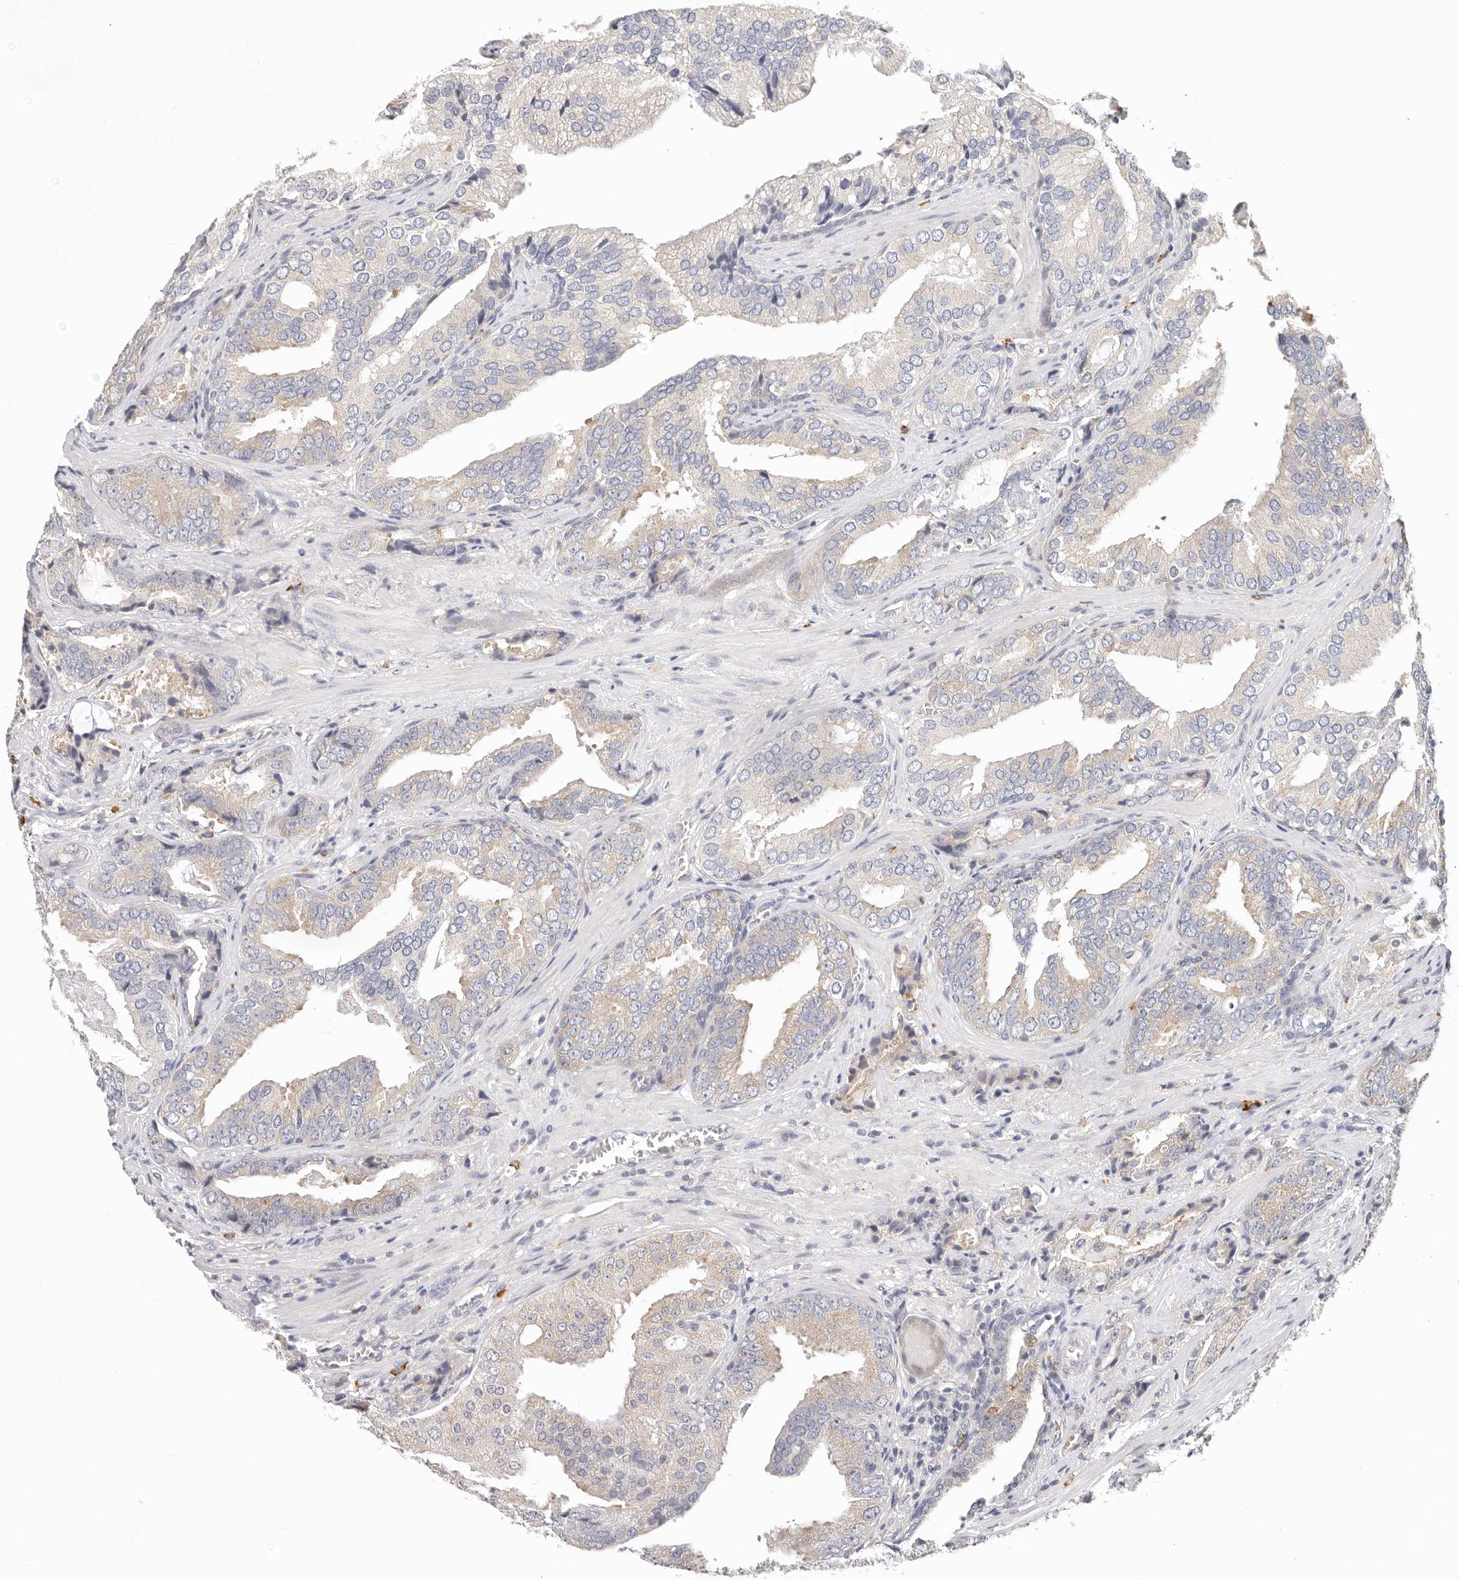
{"staining": {"intensity": "weak", "quantity": "<25%", "location": "cytoplasmic/membranous"}, "tissue": "prostate cancer", "cell_type": "Tumor cells", "image_type": "cancer", "snomed": [{"axis": "morphology", "description": "Adenocarcinoma, Low grade"}, {"axis": "topography", "description": "Prostate"}], "caption": "Tumor cells show no significant protein expression in prostate cancer. (Stains: DAB (3,3'-diaminobenzidine) immunohistochemistry (IHC) with hematoxylin counter stain, Microscopy: brightfield microscopy at high magnification).", "gene": "AFDN", "patient": {"sex": "male", "age": 67}}